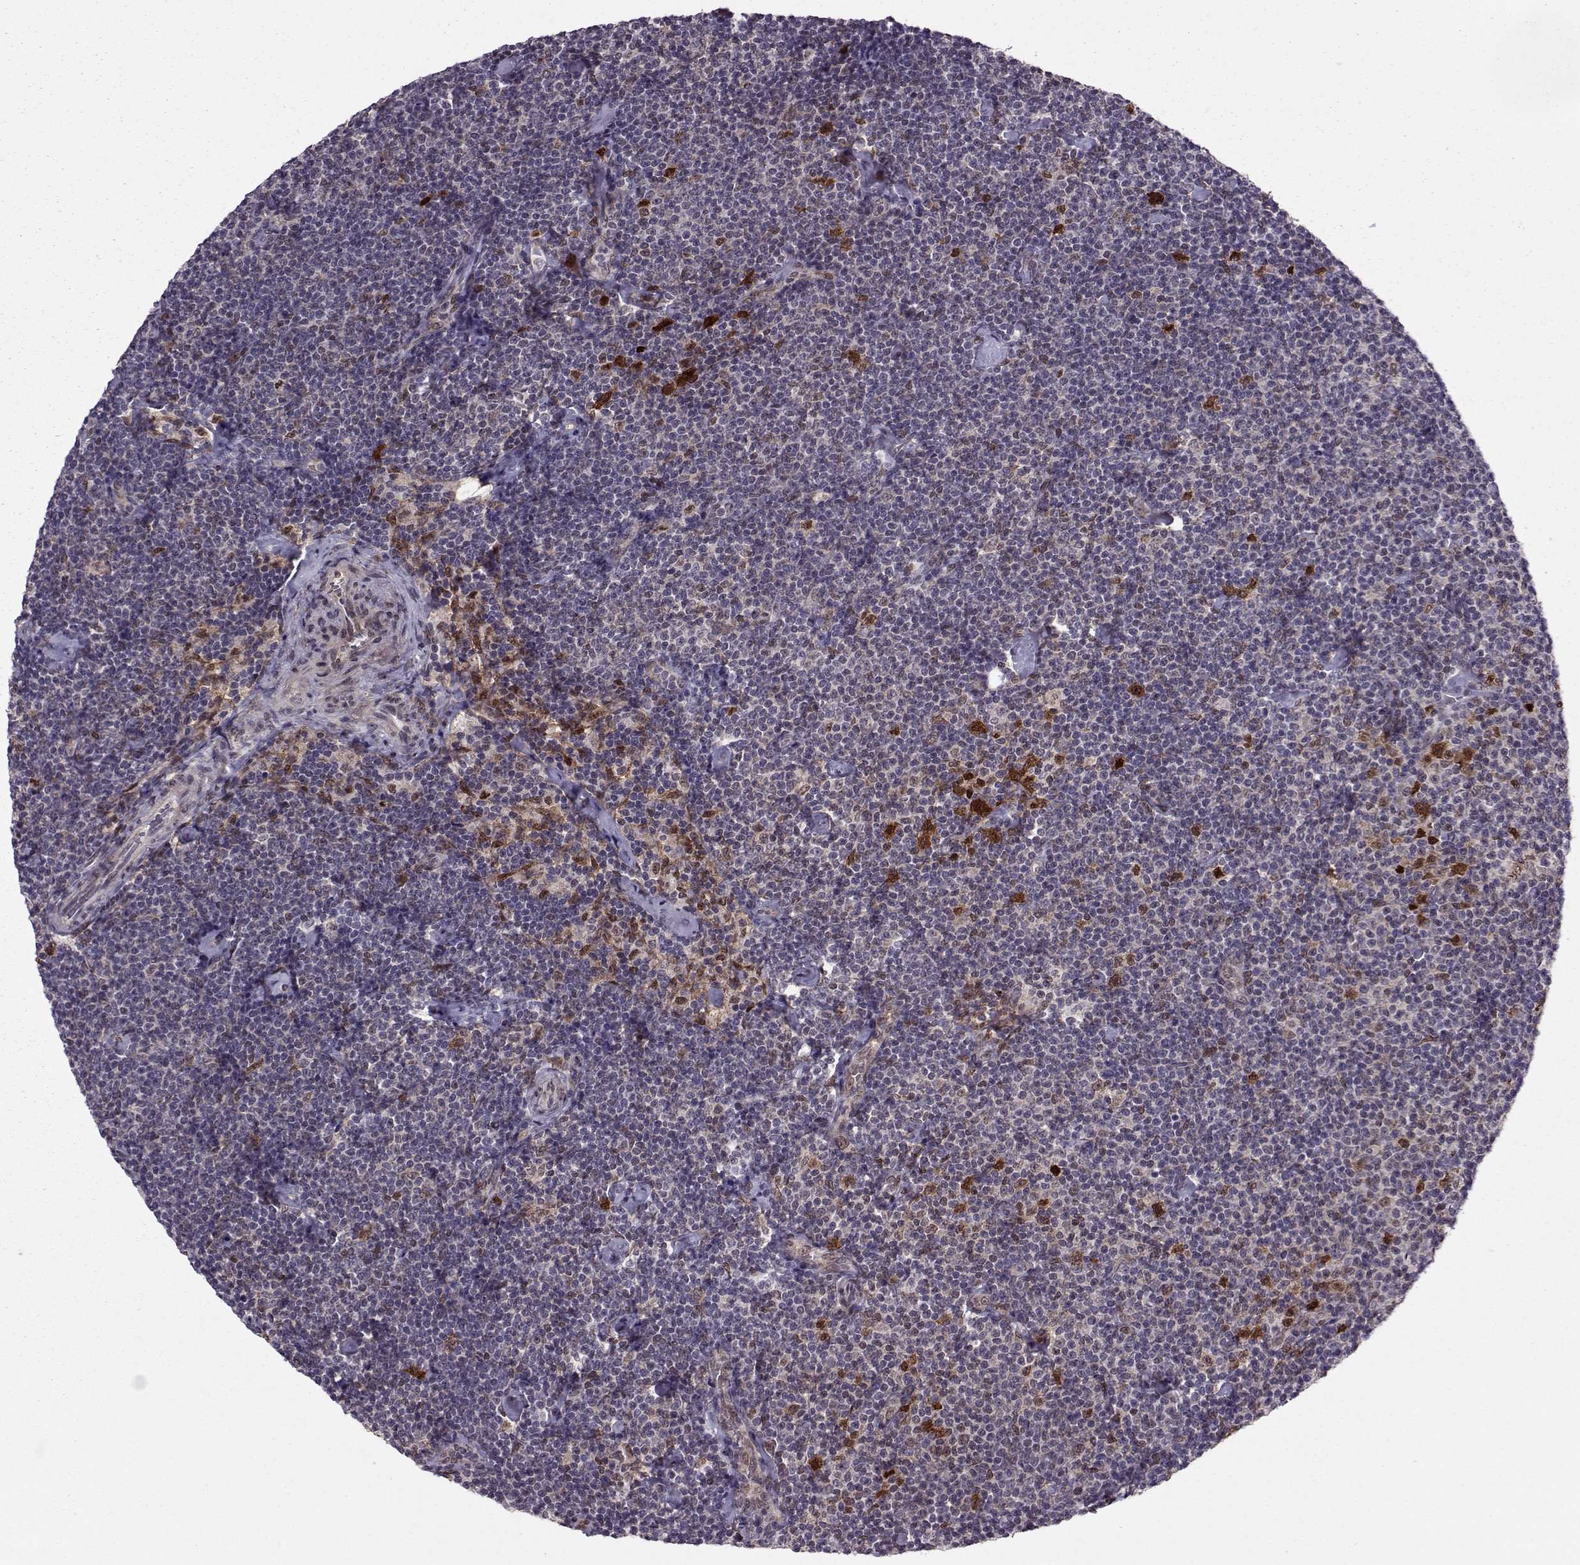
{"staining": {"intensity": "negative", "quantity": "none", "location": "none"}, "tissue": "lymphoma", "cell_type": "Tumor cells", "image_type": "cancer", "snomed": [{"axis": "morphology", "description": "Malignant lymphoma, non-Hodgkin's type, Low grade"}, {"axis": "topography", "description": "Lymph node"}], "caption": "High power microscopy histopathology image of an immunohistochemistry (IHC) micrograph of malignant lymphoma, non-Hodgkin's type (low-grade), revealing no significant staining in tumor cells.", "gene": "CDK4", "patient": {"sex": "male", "age": 81}}